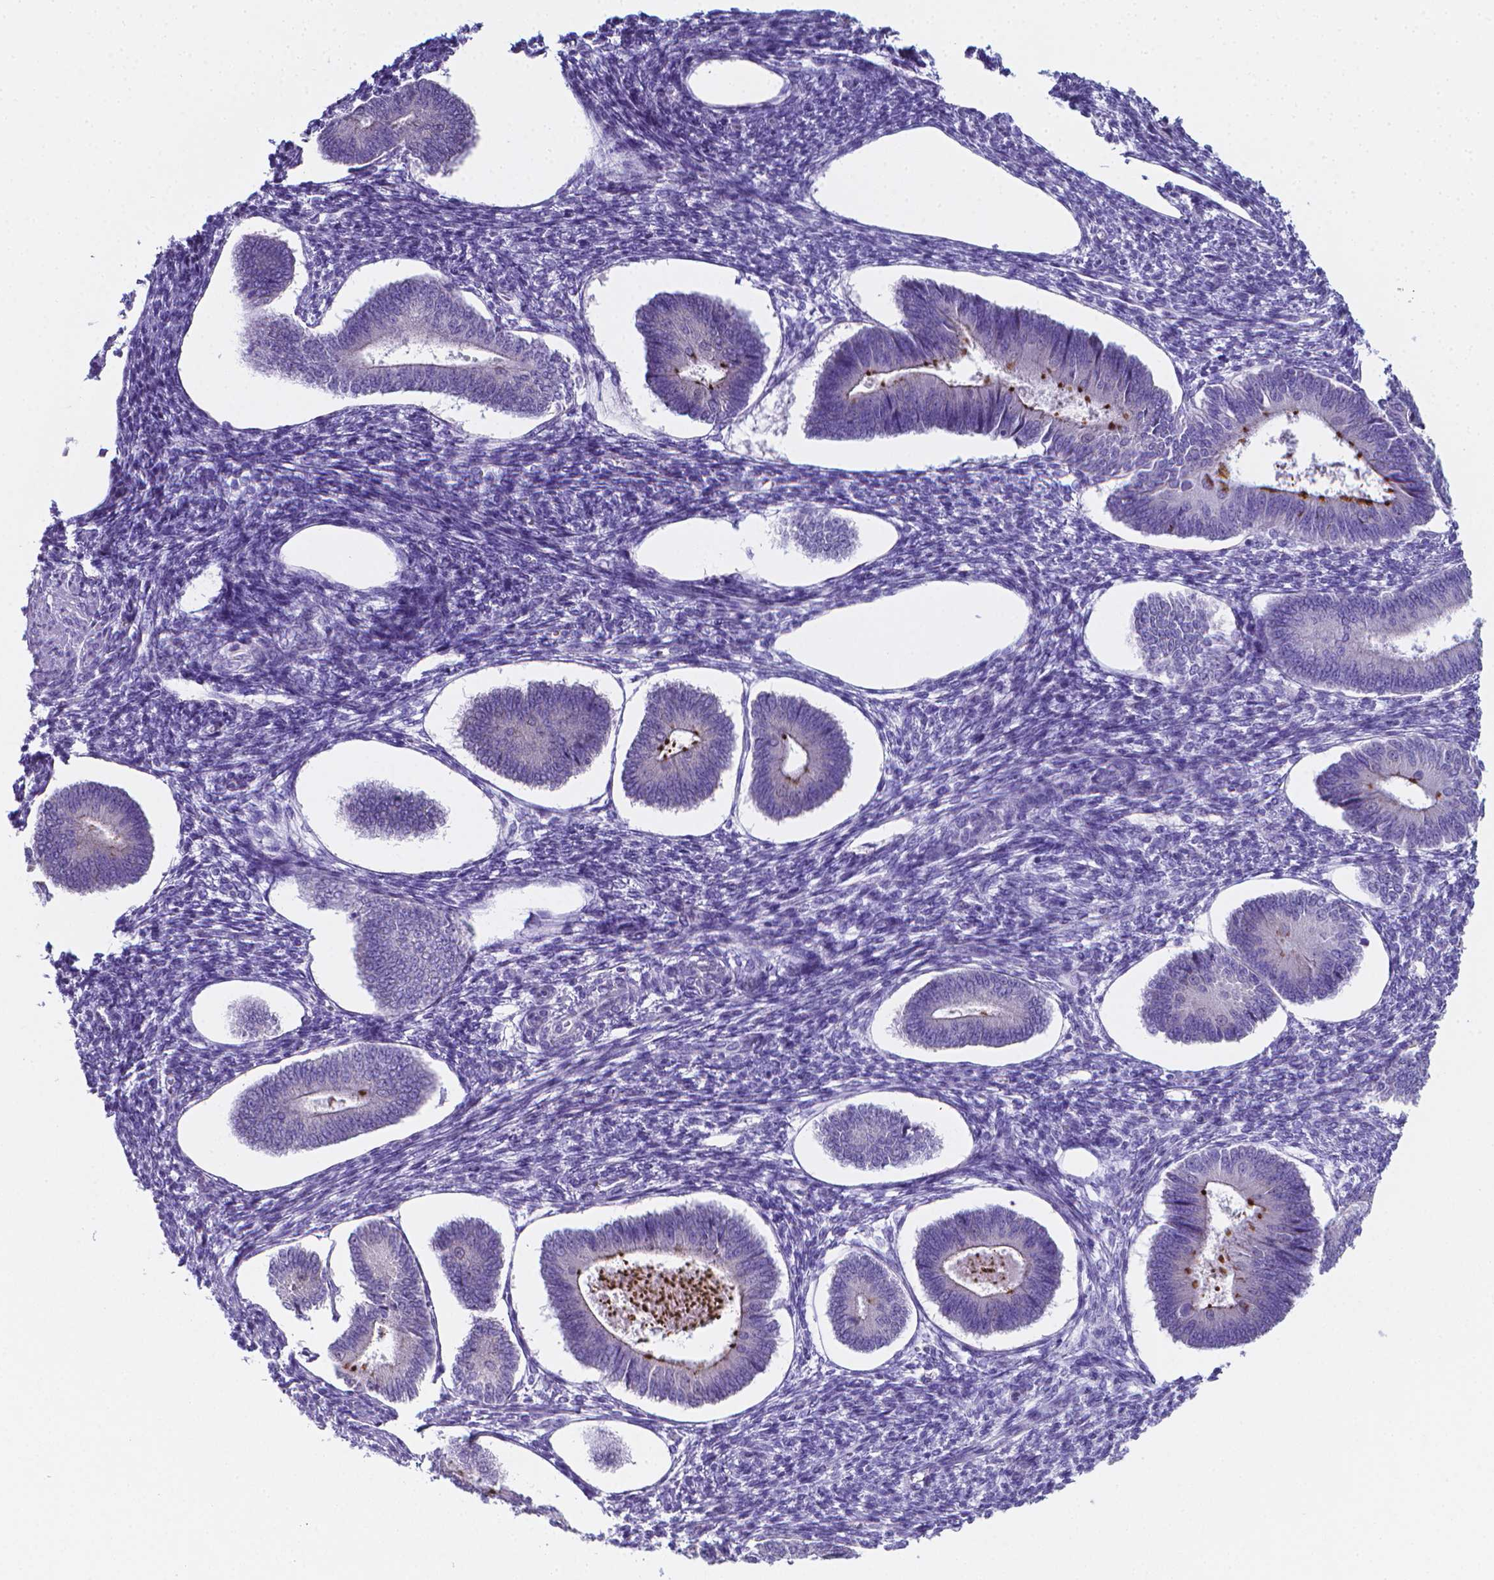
{"staining": {"intensity": "negative", "quantity": "none", "location": "none"}, "tissue": "endometrium", "cell_type": "Cells in endometrial stroma", "image_type": "normal", "snomed": [{"axis": "morphology", "description": "Normal tissue, NOS"}, {"axis": "topography", "description": "Endometrium"}], "caption": "This is a histopathology image of IHC staining of normal endometrium, which shows no expression in cells in endometrial stroma. (DAB (3,3'-diaminobenzidine) immunohistochemistry (IHC), high magnification).", "gene": "LRRC73", "patient": {"sex": "female", "age": 42}}